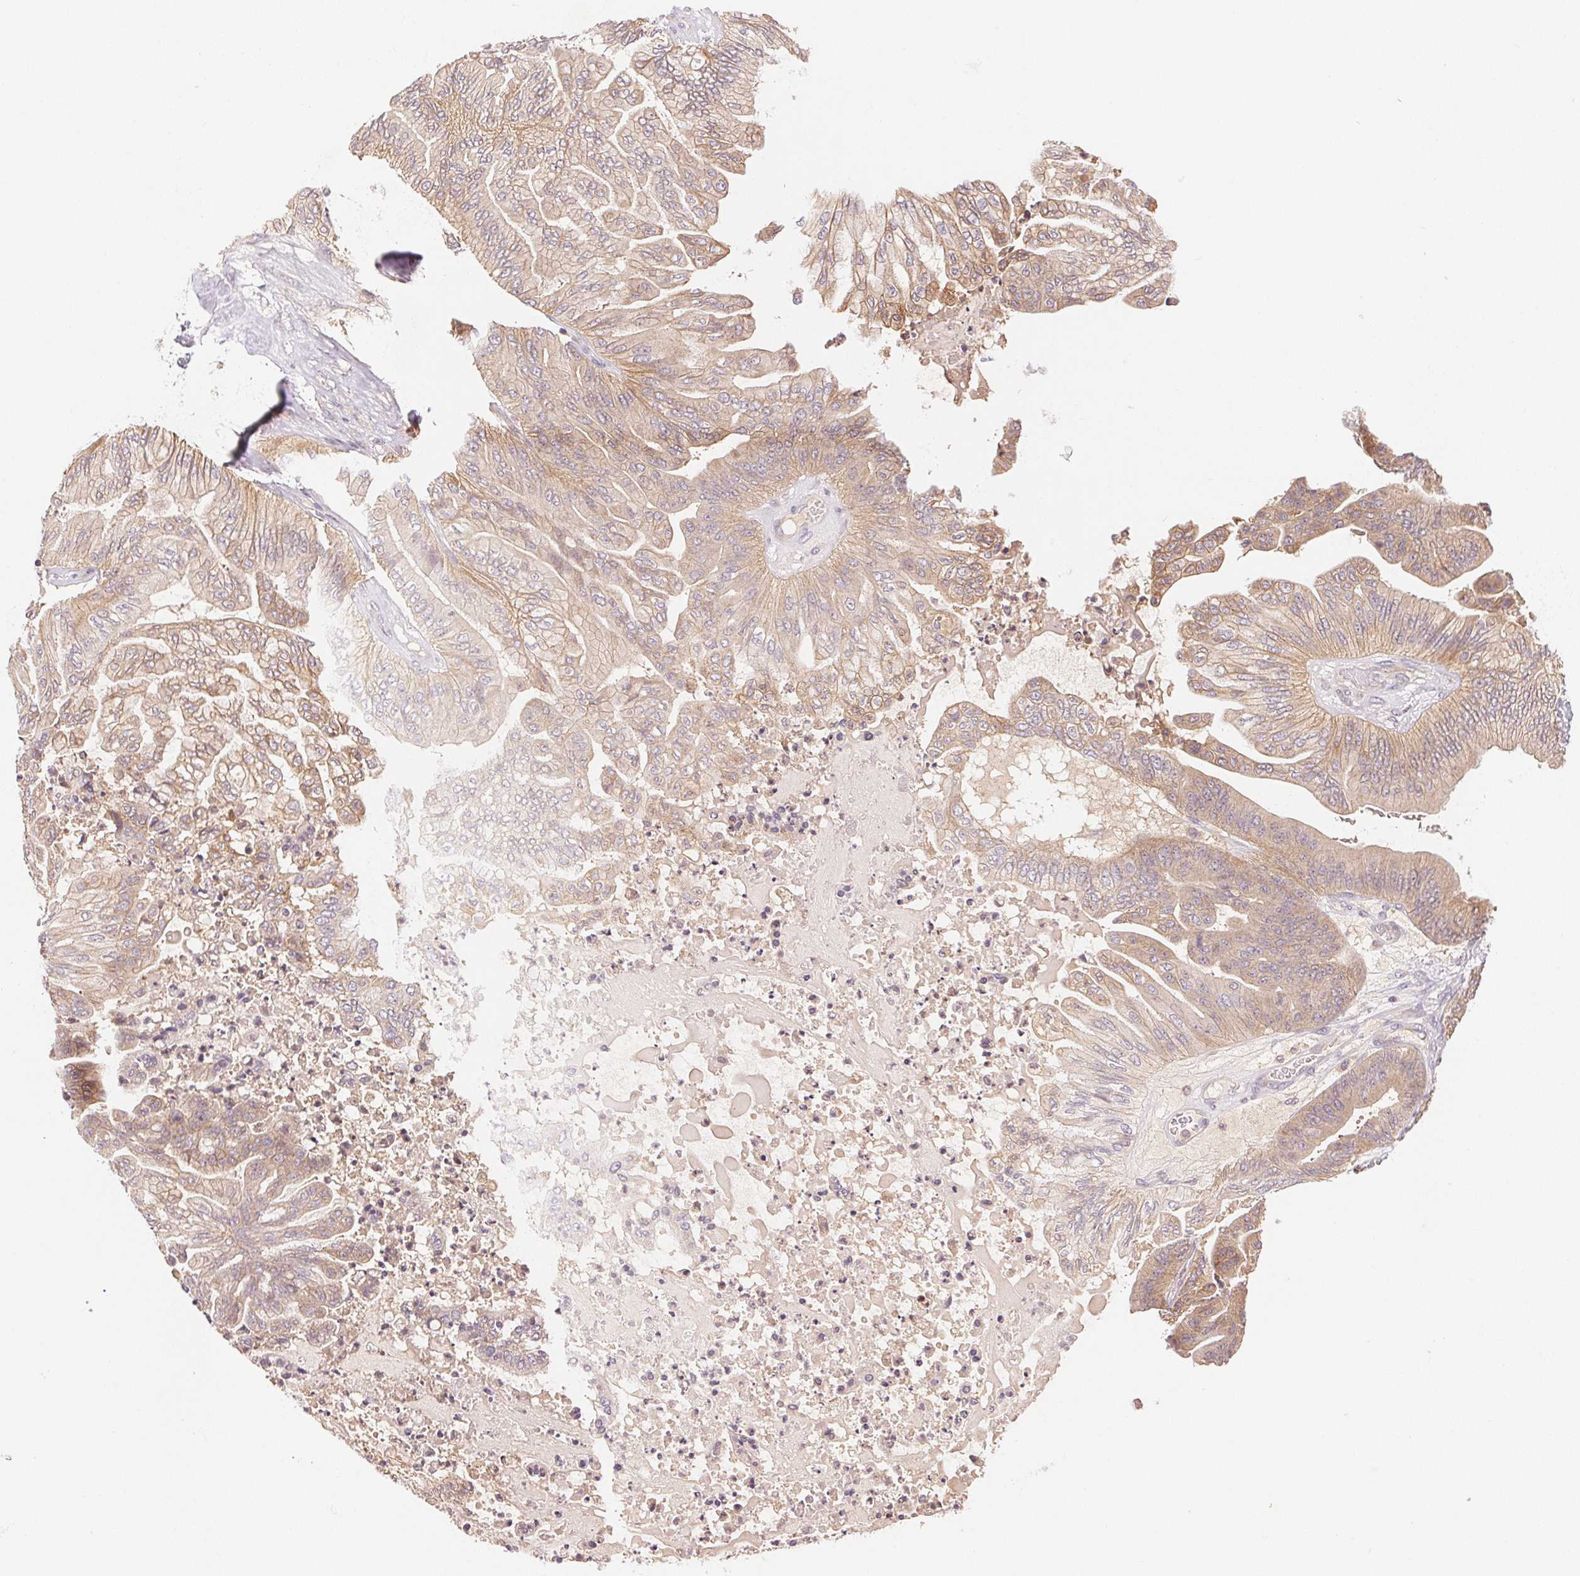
{"staining": {"intensity": "moderate", "quantity": ">75%", "location": "cytoplasmic/membranous"}, "tissue": "ovarian cancer", "cell_type": "Tumor cells", "image_type": "cancer", "snomed": [{"axis": "morphology", "description": "Cystadenocarcinoma, mucinous, NOS"}, {"axis": "topography", "description": "Ovary"}], "caption": "Immunohistochemical staining of ovarian cancer displays medium levels of moderate cytoplasmic/membranous staining in approximately >75% of tumor cells.", "gene": "BNIP5", "patient": {"sex": "female", "age": 67}}